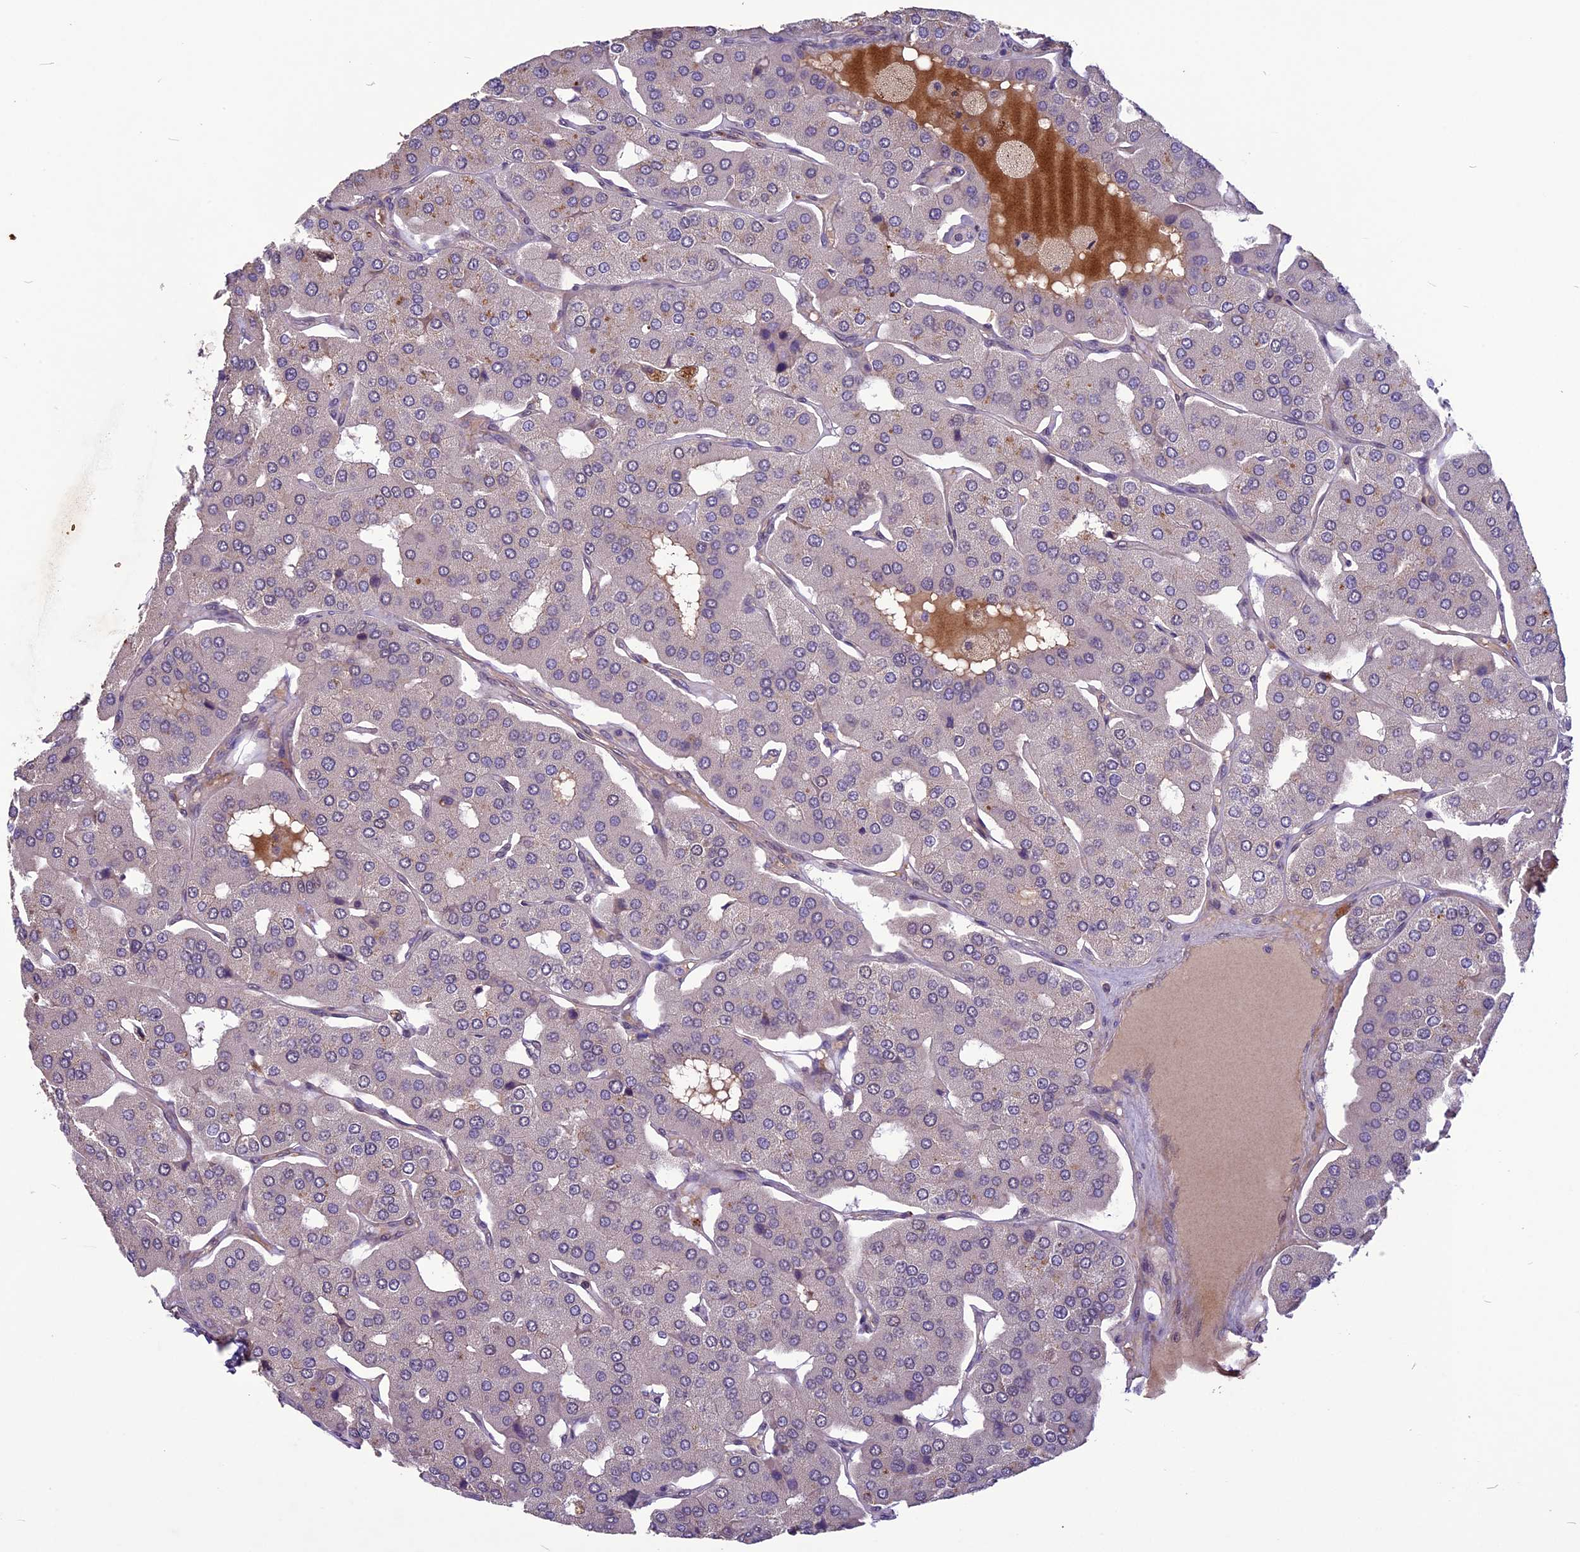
{"staining": {"intensity": "negative", "quantity": "none", "location": "none"}, "tissue": "parathyroid gland", "cell_type": "Glandular cells", "image_type": "normal", "snomed": [{"axis": "morphology", "description": "Normal tissue, NOS"}, {"axis": "morphology", "description": "Adenoma, NOS"}, {"axis": "topography", "description": "Parathyroid gland"}], "caption": "Immunohistochemistry histopathology image of normal human parathyroid gland stained for a protein (brown), which demonstrates no positivity in glandular cells. The staining is performed using DAB (3,3'-diaminobenzidine) brown chromogen with nuclei counter-stained in using hematoxylin.", "gene": "C3orf70", "patient": {"sex": "female", "age": 86}}